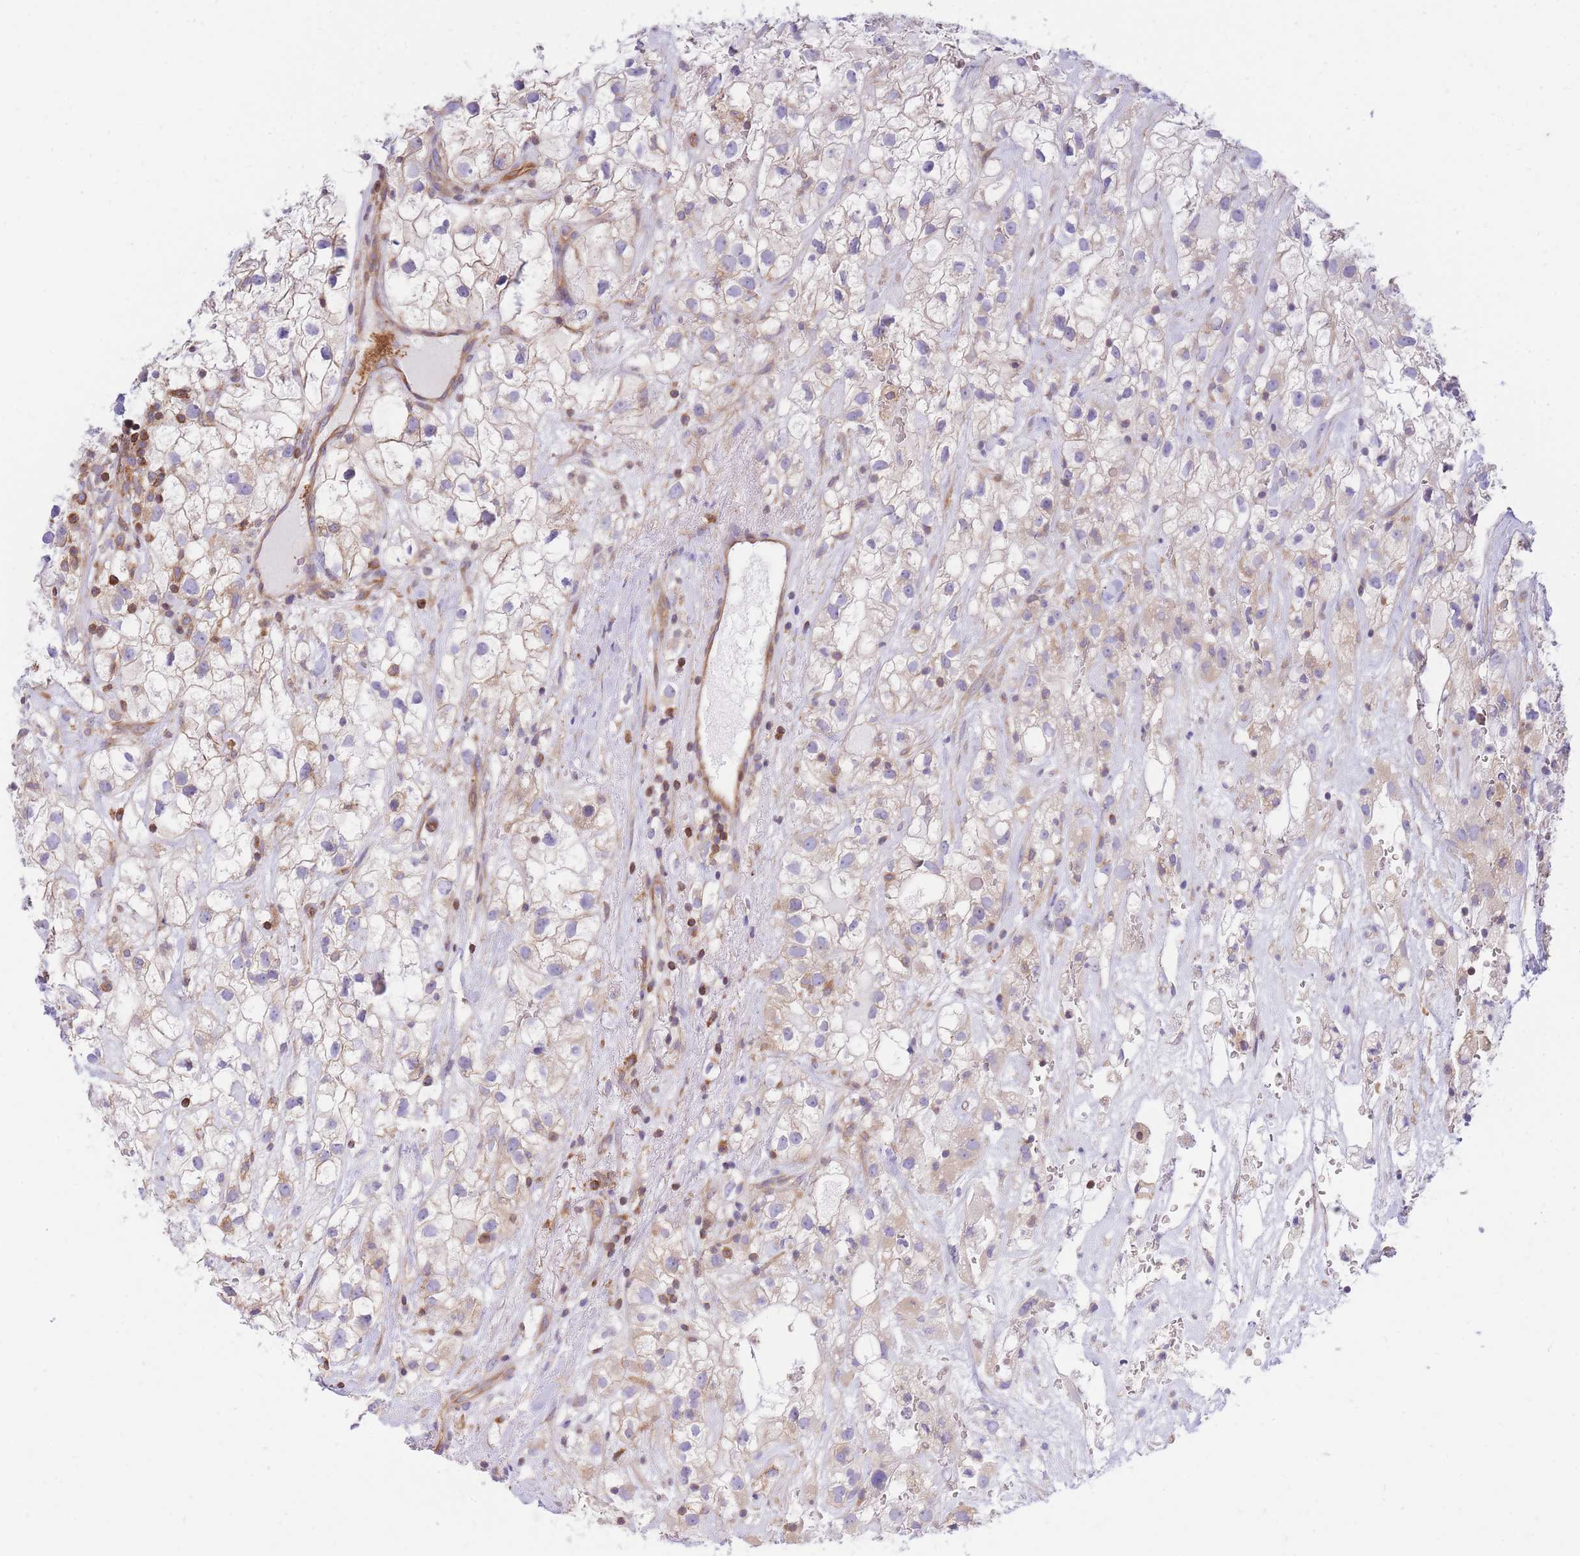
{"staining": {"intensity": "weak", "quantity": "25%-75%", "location": "cytoplasmic/membranous"}, "tissue": "renal cancer", "cell_type": "Tumor cells", "image_type": "cancer", "snomed": [{"axis": "morphology", "description": "Adenocarcinoma, NOS"}, {"axis": "topography", "description": "Kidney"}], "caption": "Protein analysis of renal cancer (adenocarcinoma) tissue displays weak cytoplasmic/membranous positivity in about 25%-75% of tumor cells.", "gene": "REM1", "patient": {"sex": "male", "age": 59}}